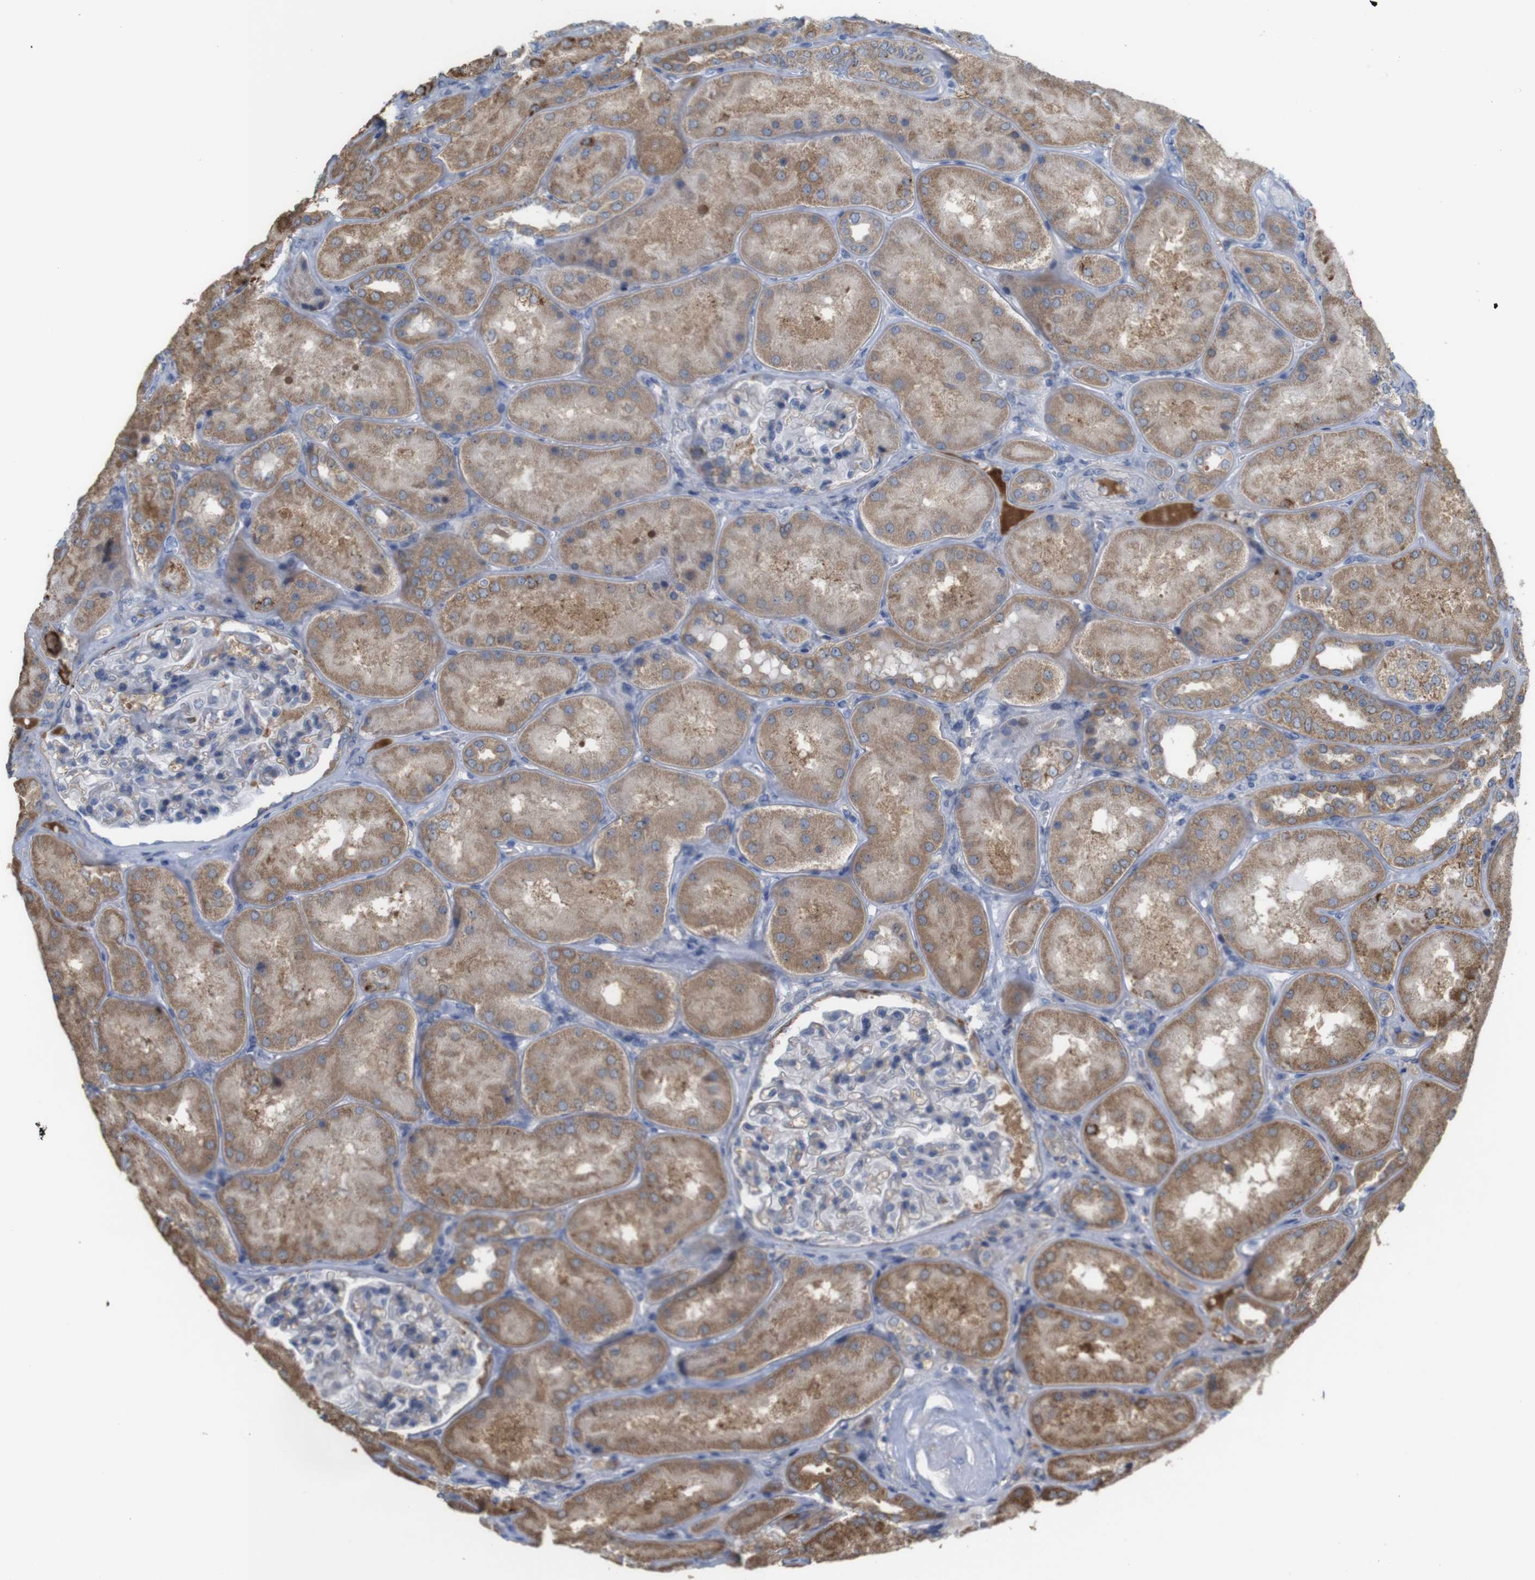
{"staining": {"intensity": "weak", "quantity": ">75%", "location": "cytoplasmic/membranous"}, "tissue": "kidney", "cell_type": "Cells in glomeruli", "image_type": "normal", "snomed": [{"axis": "morphology", "description": "Normal tissue, NOS"}, {"axis": "topography", "description": "Kidney"}], "caption": "IHC image of benign human kidney stained for a protein (brown), which exhibits low levels of weak cytoplasmic/membranous expression in approximately >75% of cells in glomeruli.", "gene": "PTPRR", "patient": {"sex": "female", "age": 56}}